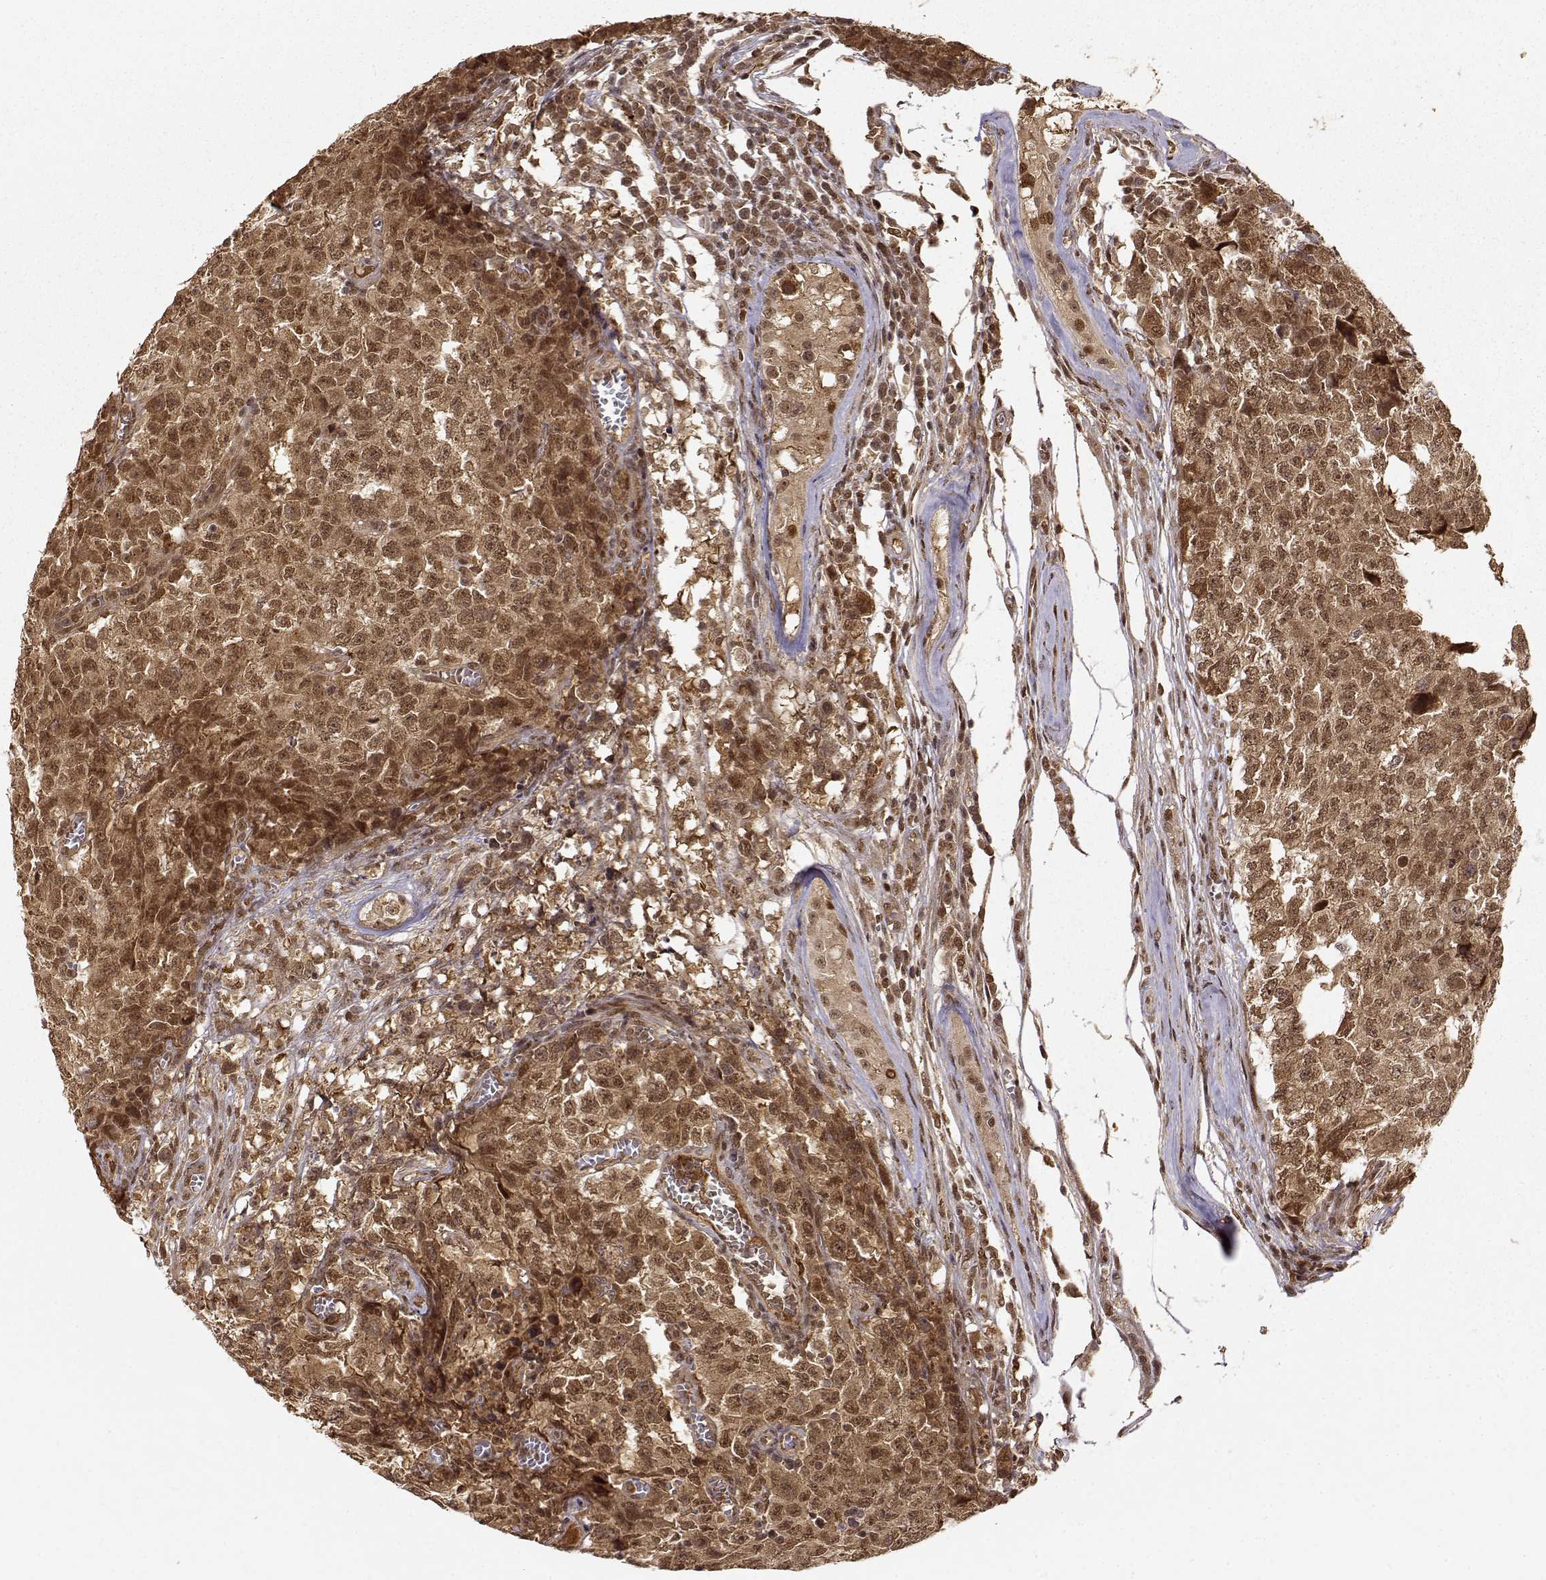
{"staining": {"intensity": "strong", "quantity": ">75%", "location": "cytoplasmic/membranous,nuclear"}, "tissue": "testis cancer", "cell_type": "Tumor cells", "image_type": "cancer", "snomed": [{"axis": "morphology", "description": "Carcinoma, Embryonal, NOS"}, {"axis": "topography", "description": "Testis"}], "caption": "Testis embryonal carcinoma tissue exhibits strong cytoplasmic/membranous and nuclear expression in about >75% of tumor cells", "gene": "MAEA", "patient": {"sex": "male", "age": 23}}